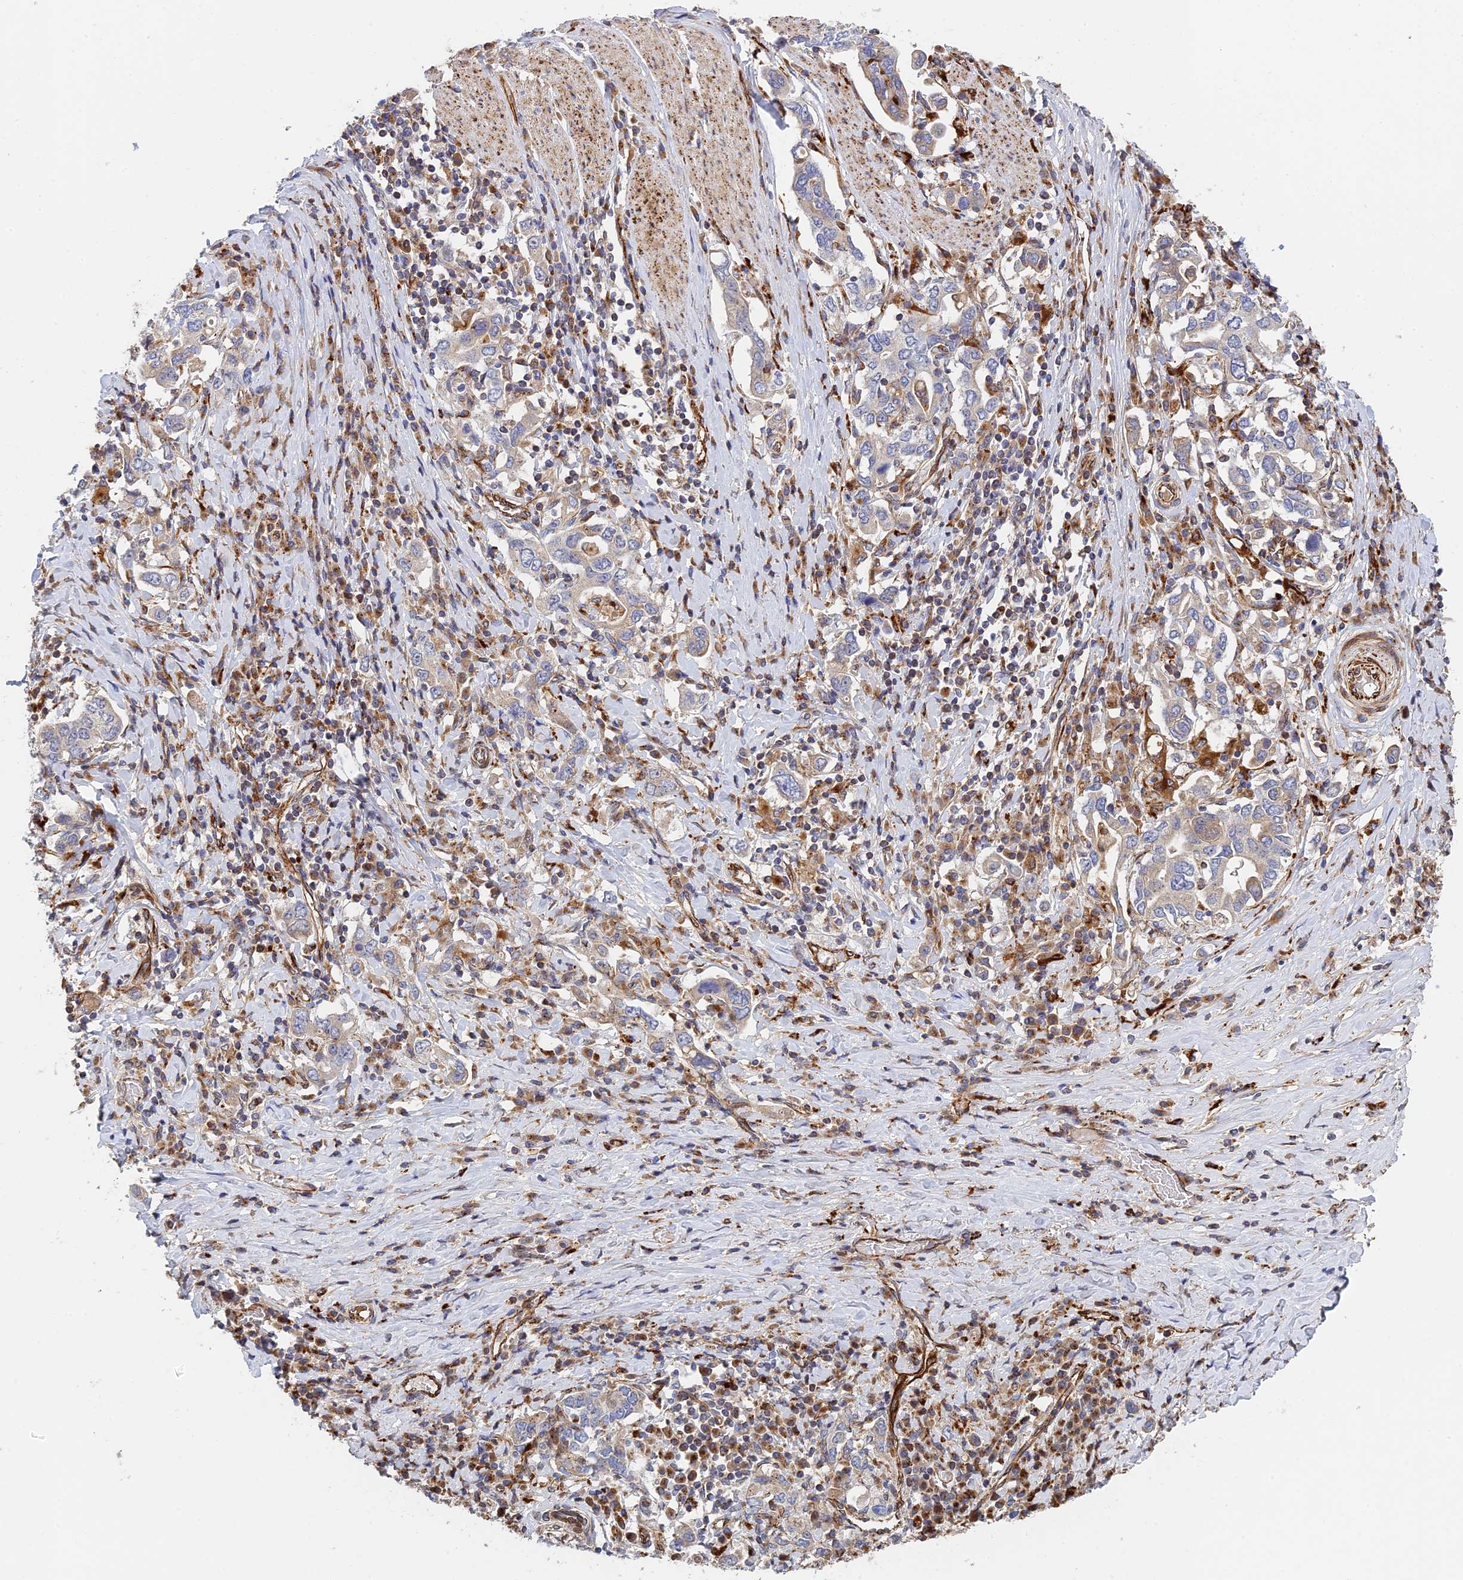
{"staining": {"intensity": "negative", "quantity": "none", "location": "none"}, "tissue": "stomach cancer", "cell_type": "Tumor cells", "image_type": "cancer", "snomed": [{"axis": "morphology", "description": "Adenocarcinoma, NOS"}, {"axis": "topography", "description": "Stomach, upper"}, {"axis": "topography", "description": "Stomach"}], "caption": "Immunohistochemical staining of human stomach adenocarcinoma shows no significant positivity in tumor cells.", "gene": "PPP2R3C", "patient": {"sex": "male", "age": 62}}